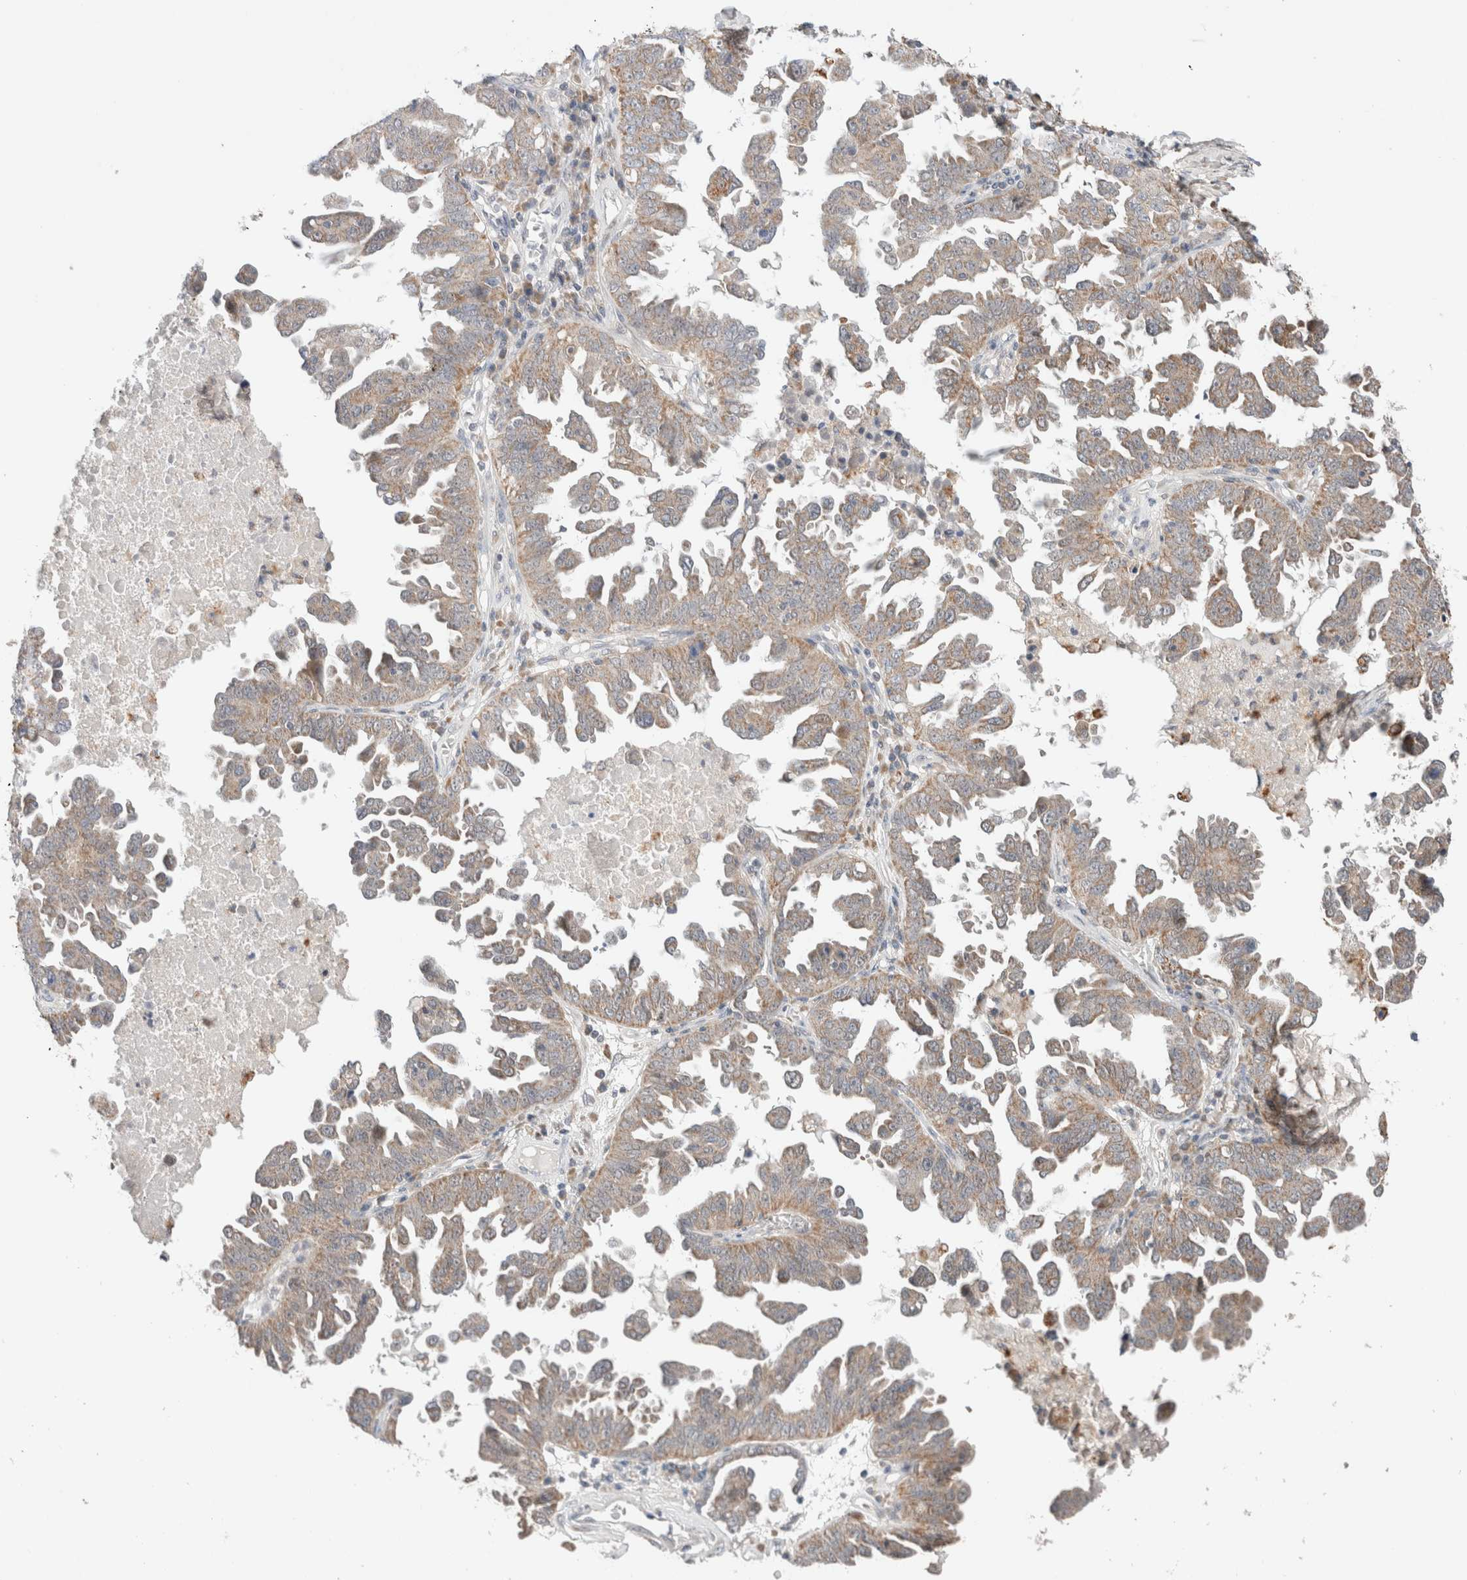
{"staining": {"intensity": "moderate", "quantity": "25%-75%", "location": "cytoplasmic/membranous"}, "tissue": "ovarian cancer", "cell_type": "Tumor cells", "image_type": "cancer", "snomed": [{"axis": "morphology", "description": "Carcinoma, endometroid"}, {"axis": "topography", "description": "Ovary"}], "caption": "A histopathology image showing moderate cytoplasmic/membranous staining in about 25%-75% of tumor cells in endometroid carcinoma (ovarian), as visualized by brown immunohistochemical staining.", "gene": "ERI3", "patient": {"sex": "female", "age": 62}}